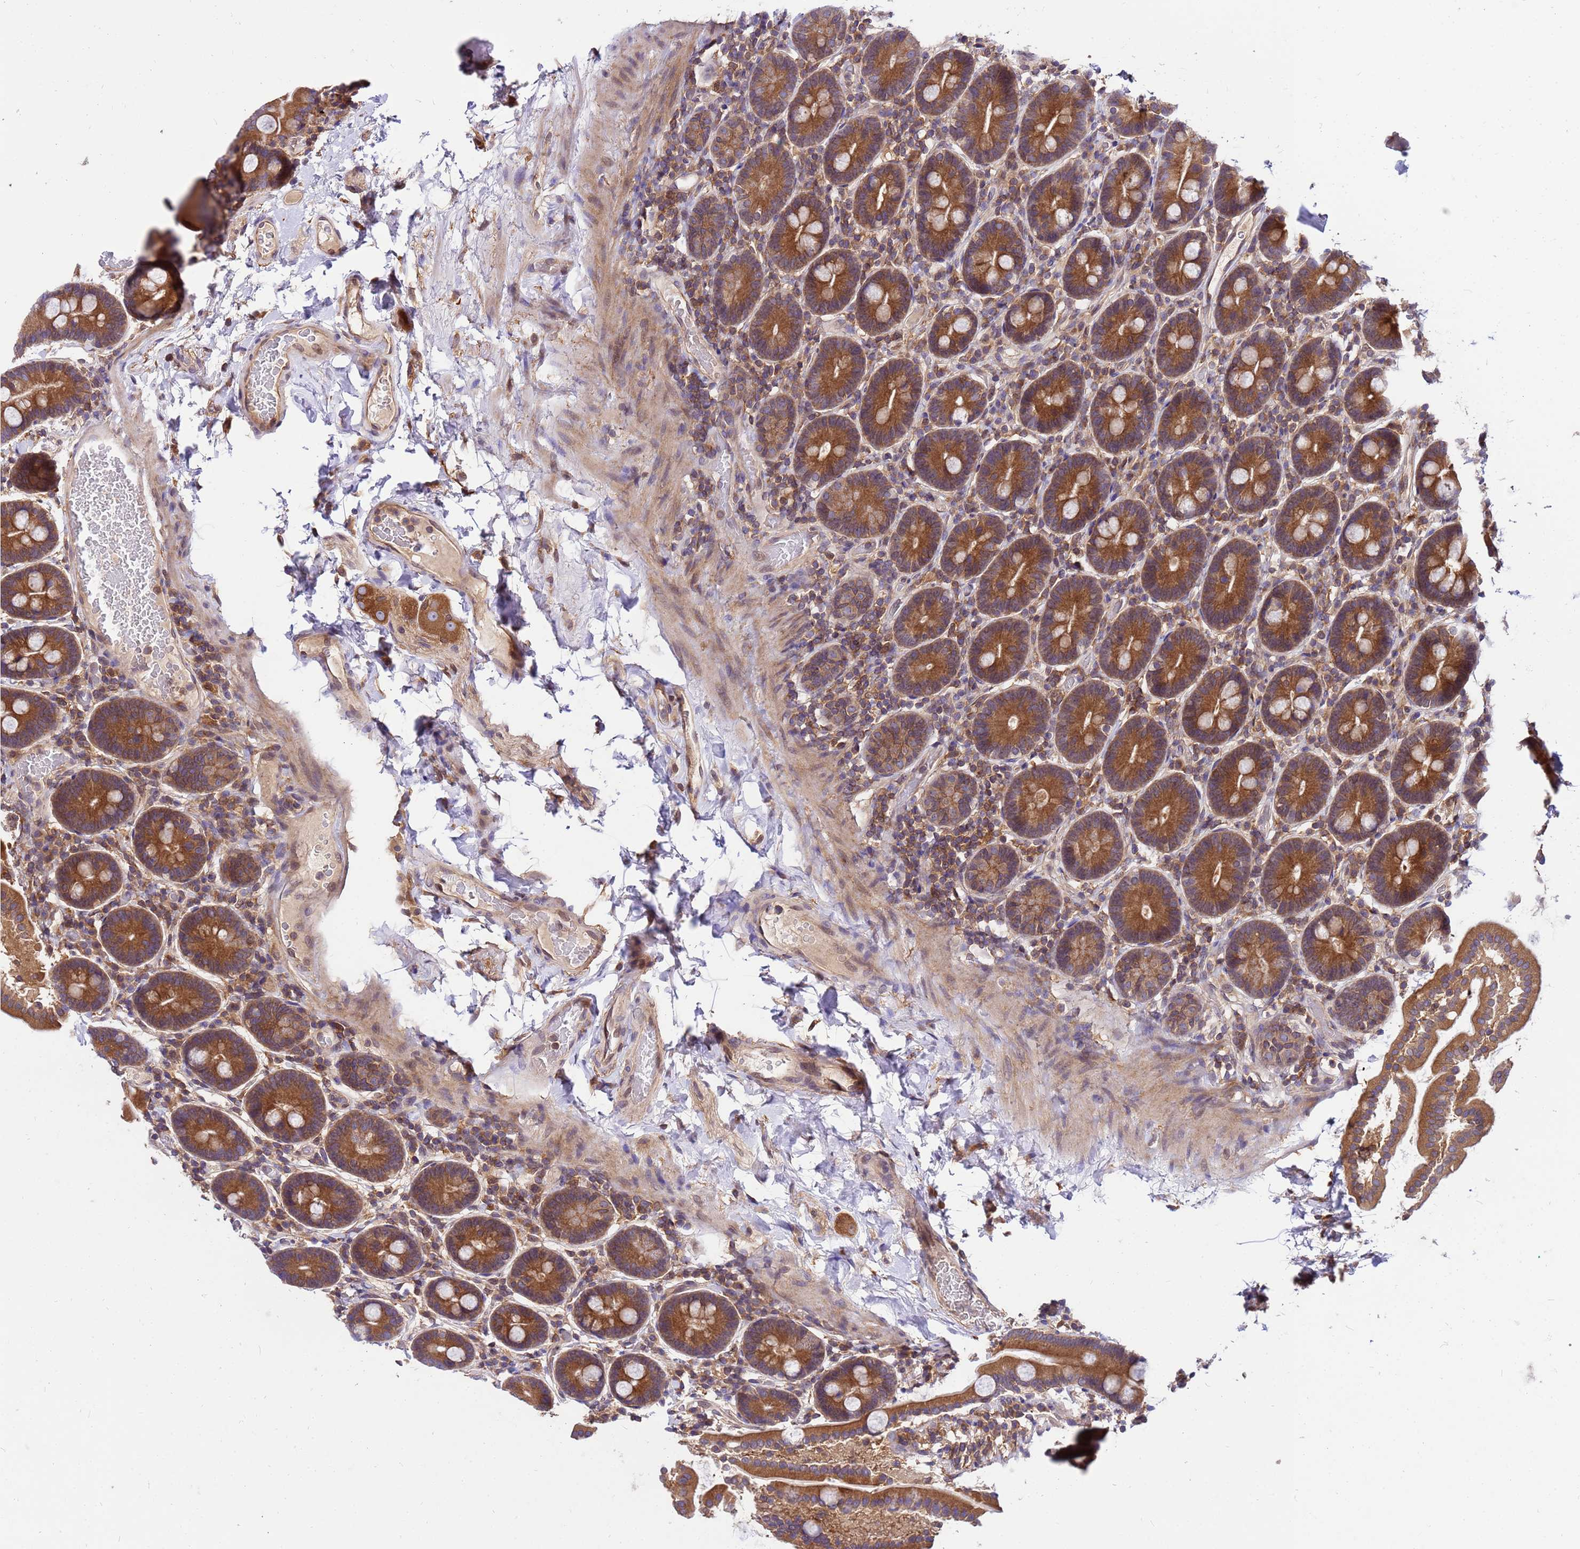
{"staining": {"intensity": "strong", "quantity": ">75%", "location": "cytoplasmic/membranous"}, "tissue": "duodenum", "cell_type": "Glandular cells", "image_type": "normal", "snomed": [{"axis": "morphology", "description": "Normal tissue, NOS"}, {"axis": "topography", "description": "Duodenum"}], "caption": "Immunohistochemistry of benign human duodenum demonstrates high levels of strong cytoplasmic/membranous staining in about >75% of glandular cells.", "gene": "GET3", "patient": {"sex": "male", "age": 55}}